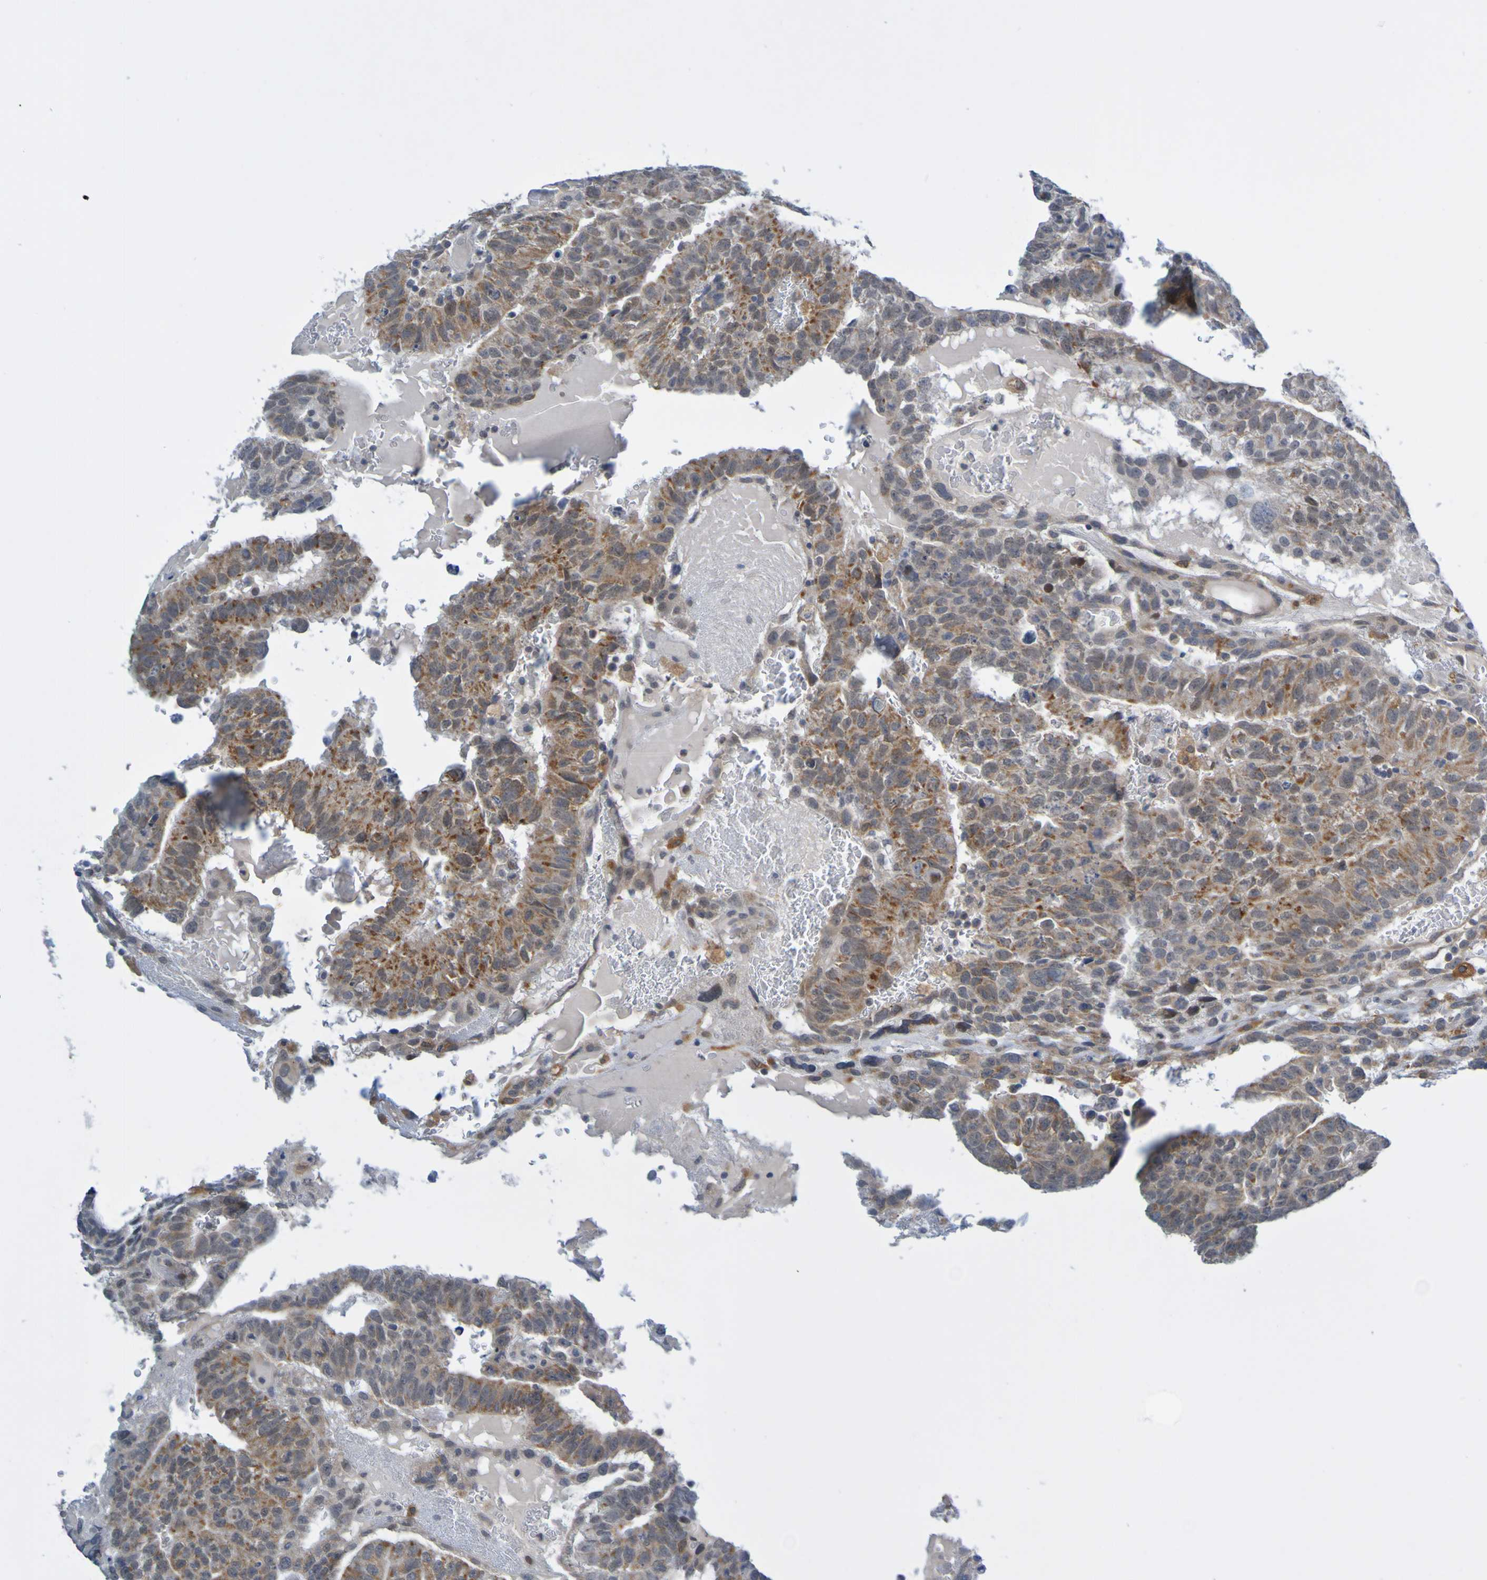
{"staining": {"intensity": "moderate", "quantity": ">75%", "location": "cytoplasmic/membranous"}, "tissue": "testis cancer", "cell_type": "Tumor cells", "image_type": "cancer", "snomed": [{"axis": "morphology", "description": "Seminoma, NOS"}, {"axis": "morphology", "description": "Carcinoma, Embryonal, NOS"}, {"axis": "topography", "description": "Testis"}], "caption": "Testis cancer stained with immunohistochemistry (IHC) shows moderate cytoplasmic/membranous staining in approximately >75% of tumor cells. (brown staining indicates protein expression, while blue staining denotes nuclei).", "gene": "LILRB5", "patient": {"sex": "male", "age": 52}}